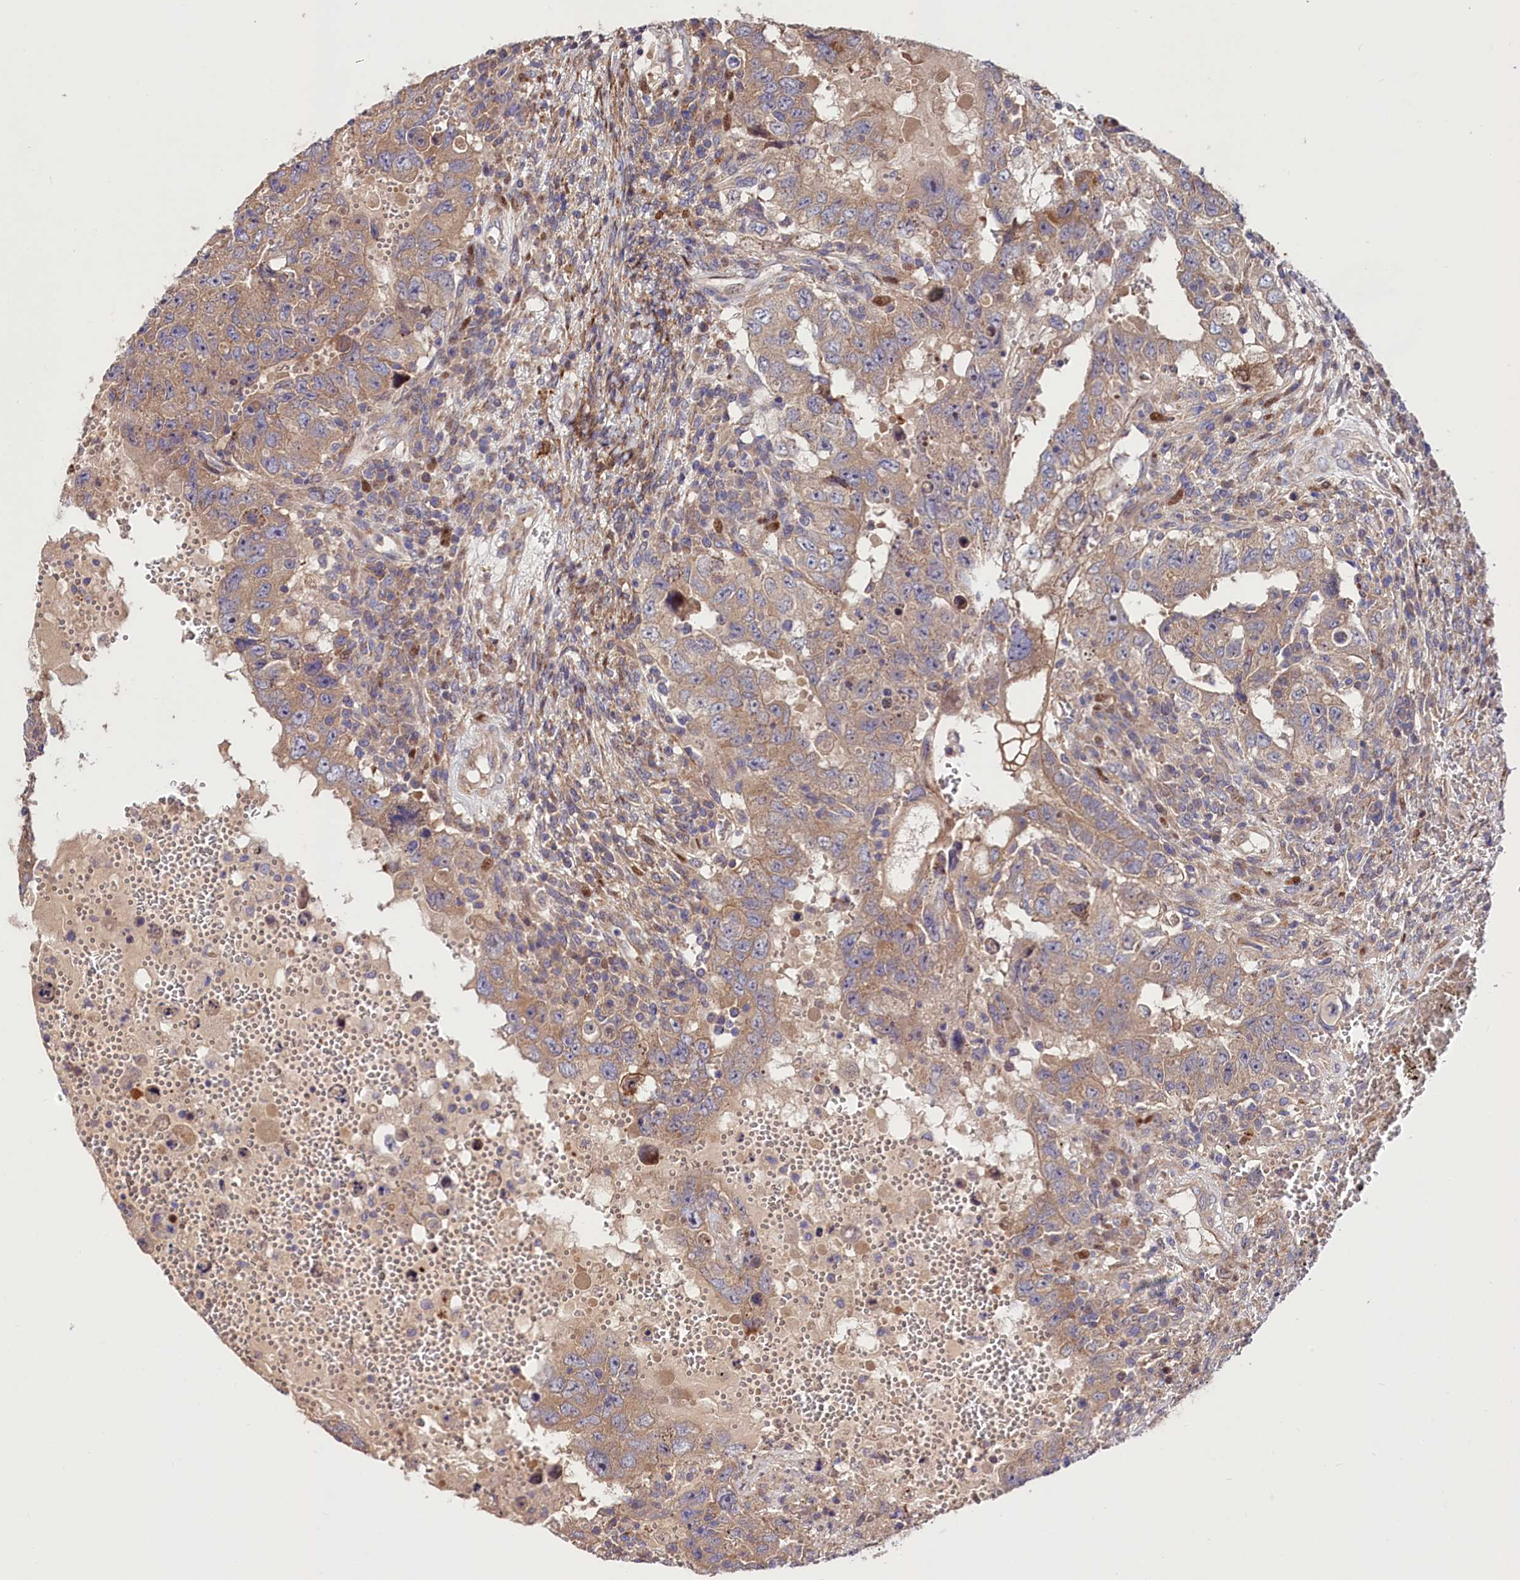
{"staining": {"intensity": "moderate", "quantity": ">75%", "location": "cytoplasmic/membranous"}, "tissue": "testis cancer", "cell_type": "Tumor cells", "image_type": "cancer", "snomed": [{"axis": "morphology", "description": "Carcinoma, Embryonal, NOS"}, {"axis": "topography", "description": "Testis"}], "caption": "This photomicrograph shows immunohistochemistry (IHC) staining of human embryonal carcinoma (testis), with medium moderate cytoplasmic/membranous staining in approximately >75% of tumor cells.", "gene": "PDZRN3", "patient": {"sex": "male", "age": 26}}